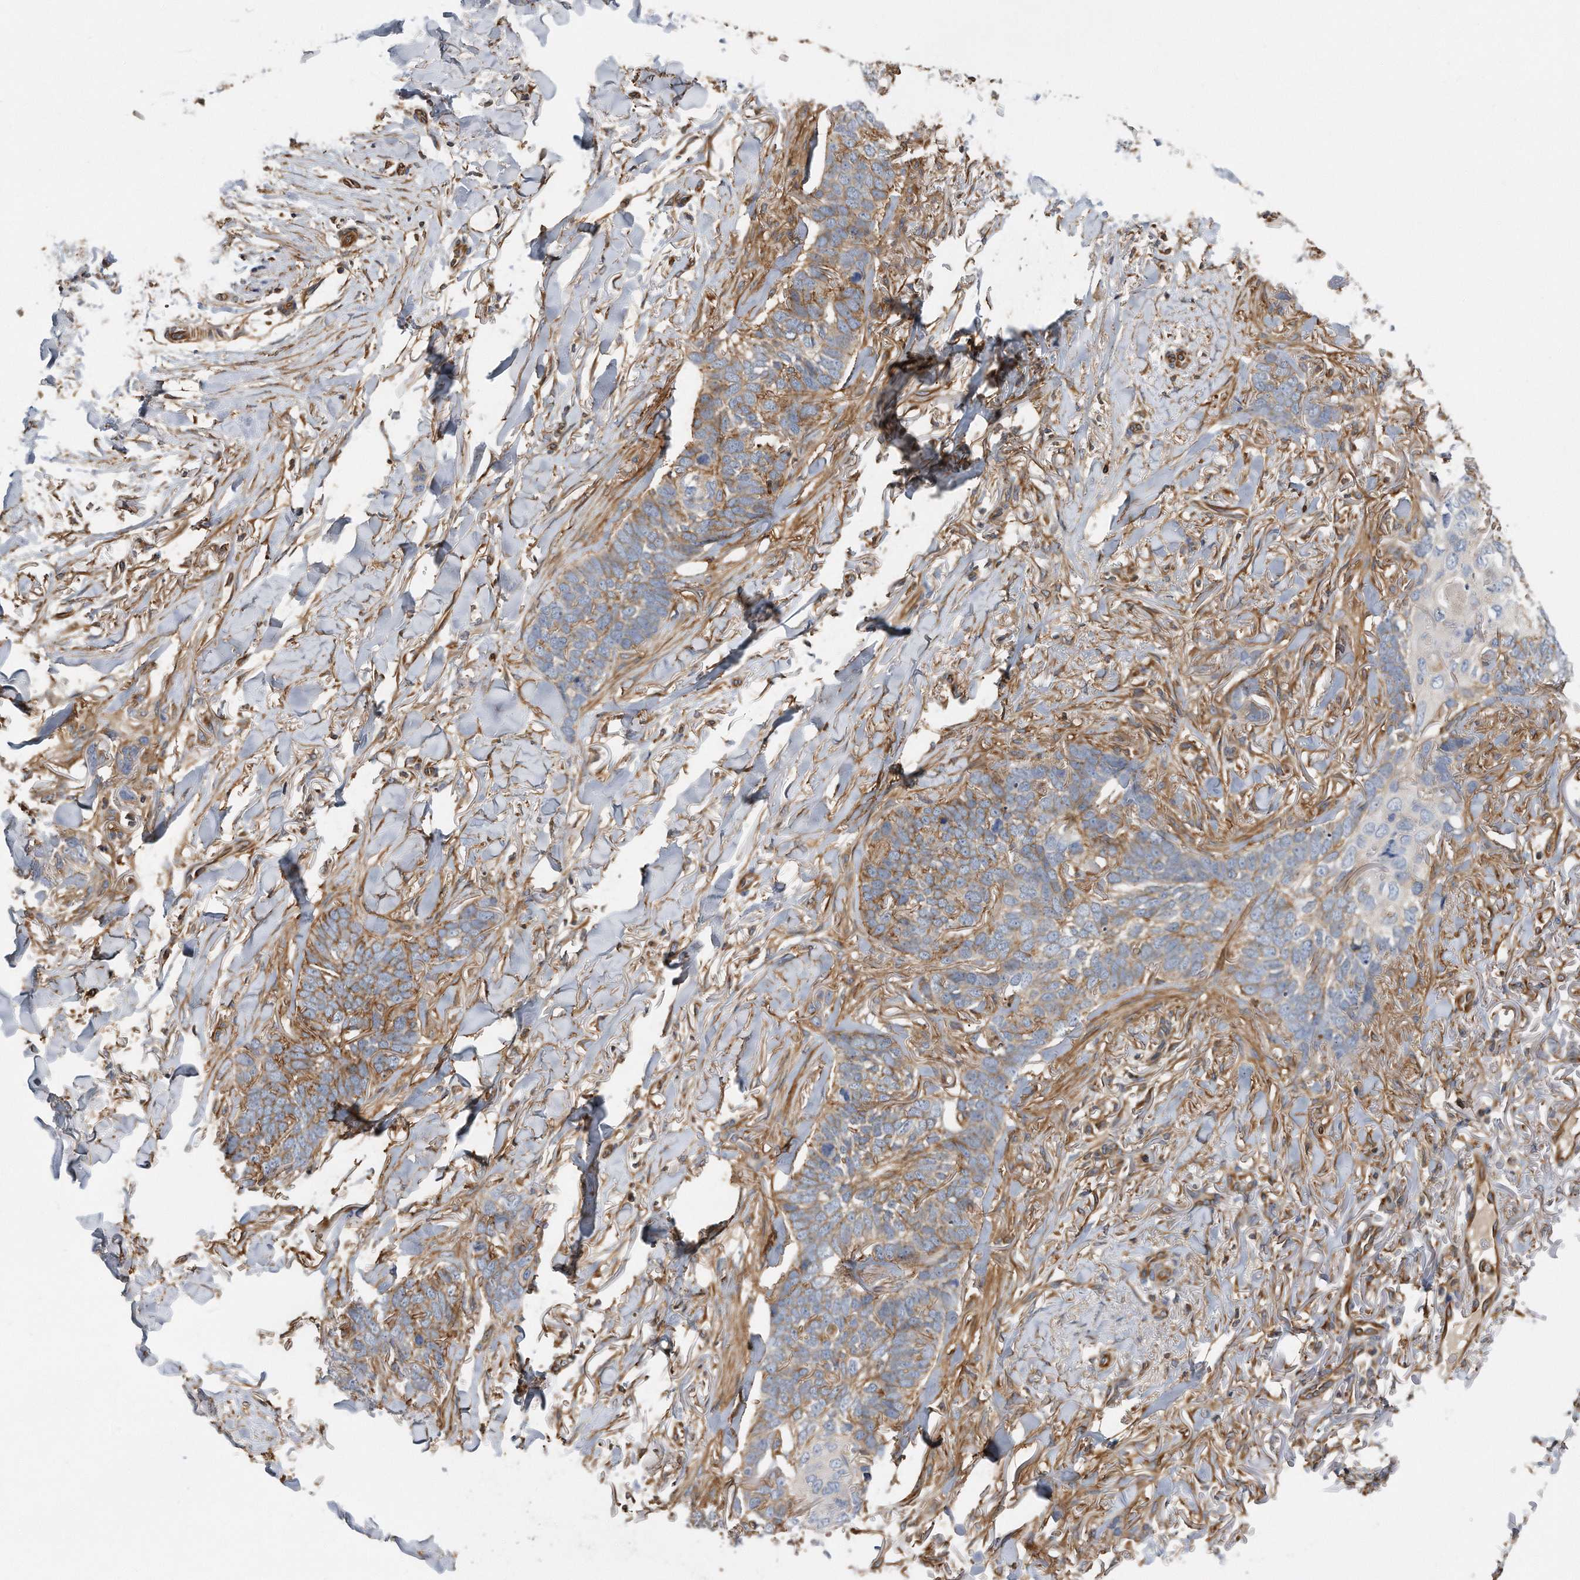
{"staining": {"intensity": "weak", "quantity": "25%-75%", "location": "cytoplasmic/membranous"}, "tissue": "skin cancer", "cell_type": "Tumor cells", "image_type": "cancer", "snomed": [{"axis": "morphology", "description": "Normal tissue, NOS"}, {"axis": "morphology", "description": "Basal cell carcinoma"}, {"axis": "topography", "description": "Skin"}], "caption": "There is low levels of weak cytoplasmic/membranous staining in tumor cells of basal cell carcinoma (skin), as demonstrated by immunohistochemical staining (brown color).", "gene": "GPC1", "patient": {"sex": "male", "age": 77}}